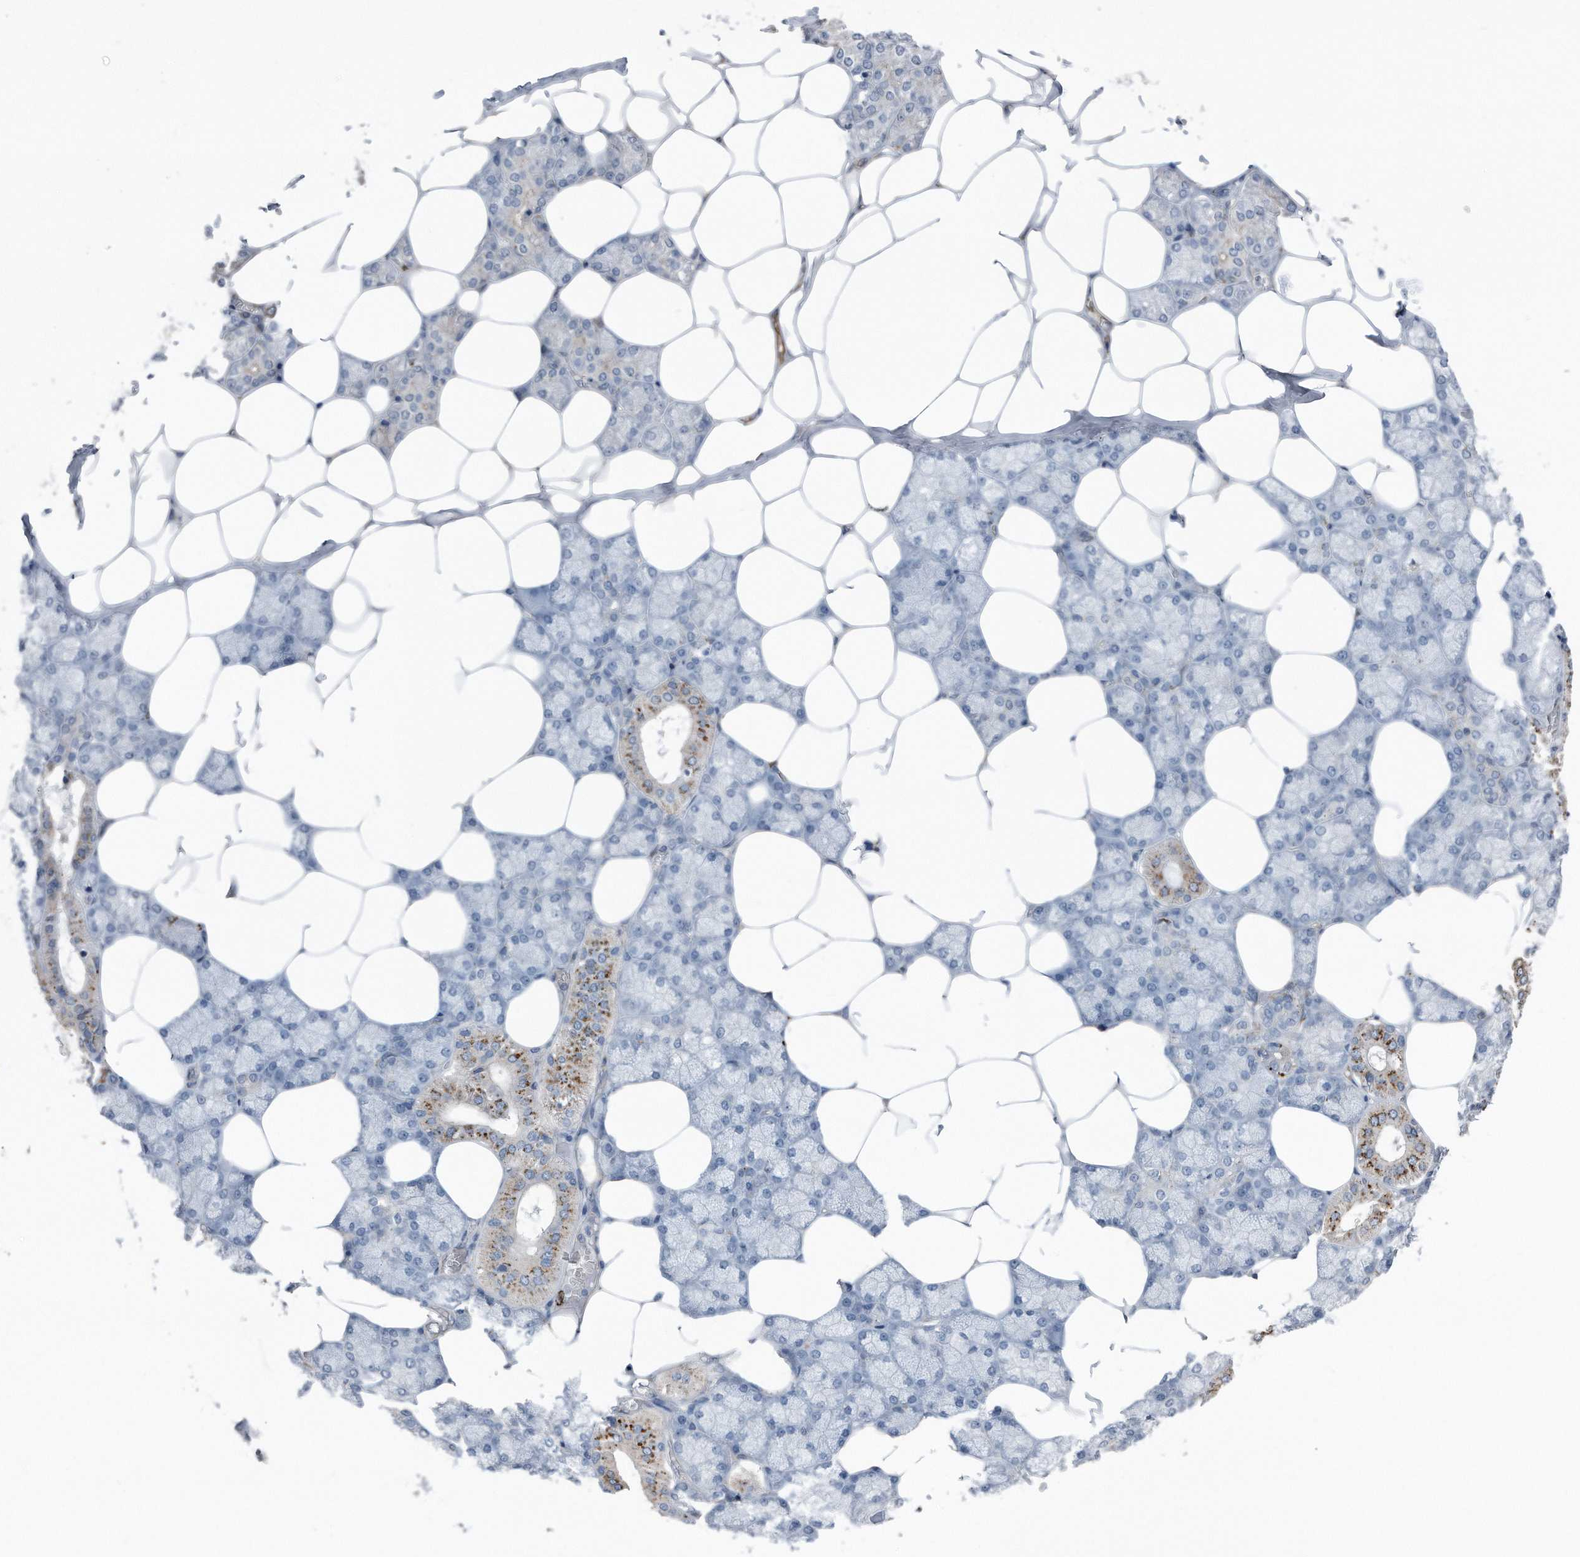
{"staining": {"intensity": "moderate", "quantity": "<25%", "location": "cytoplasmic/membranous"}, "tissue": "salivary gland", "cell_type": "Glandular cells", "image_type": "normal", "snomed": [{"axis": "morphology", "description": "Normal tissue, NOS"}, {"axis": "topography", "description": "Salivary gland"}], "caption": "Salivary gland stained with DAB (3,3'-diaminobenzidine) immunohistochemistry (IHC) reveals low levels of moderate cytoplasmic/membranous expression in about <25% of glandular cells. (brown staining indicates protein expression, while blue staining denotes nuclei).", "gene": "ZNF772", "patient": {"sex": "male", "age": 62}}